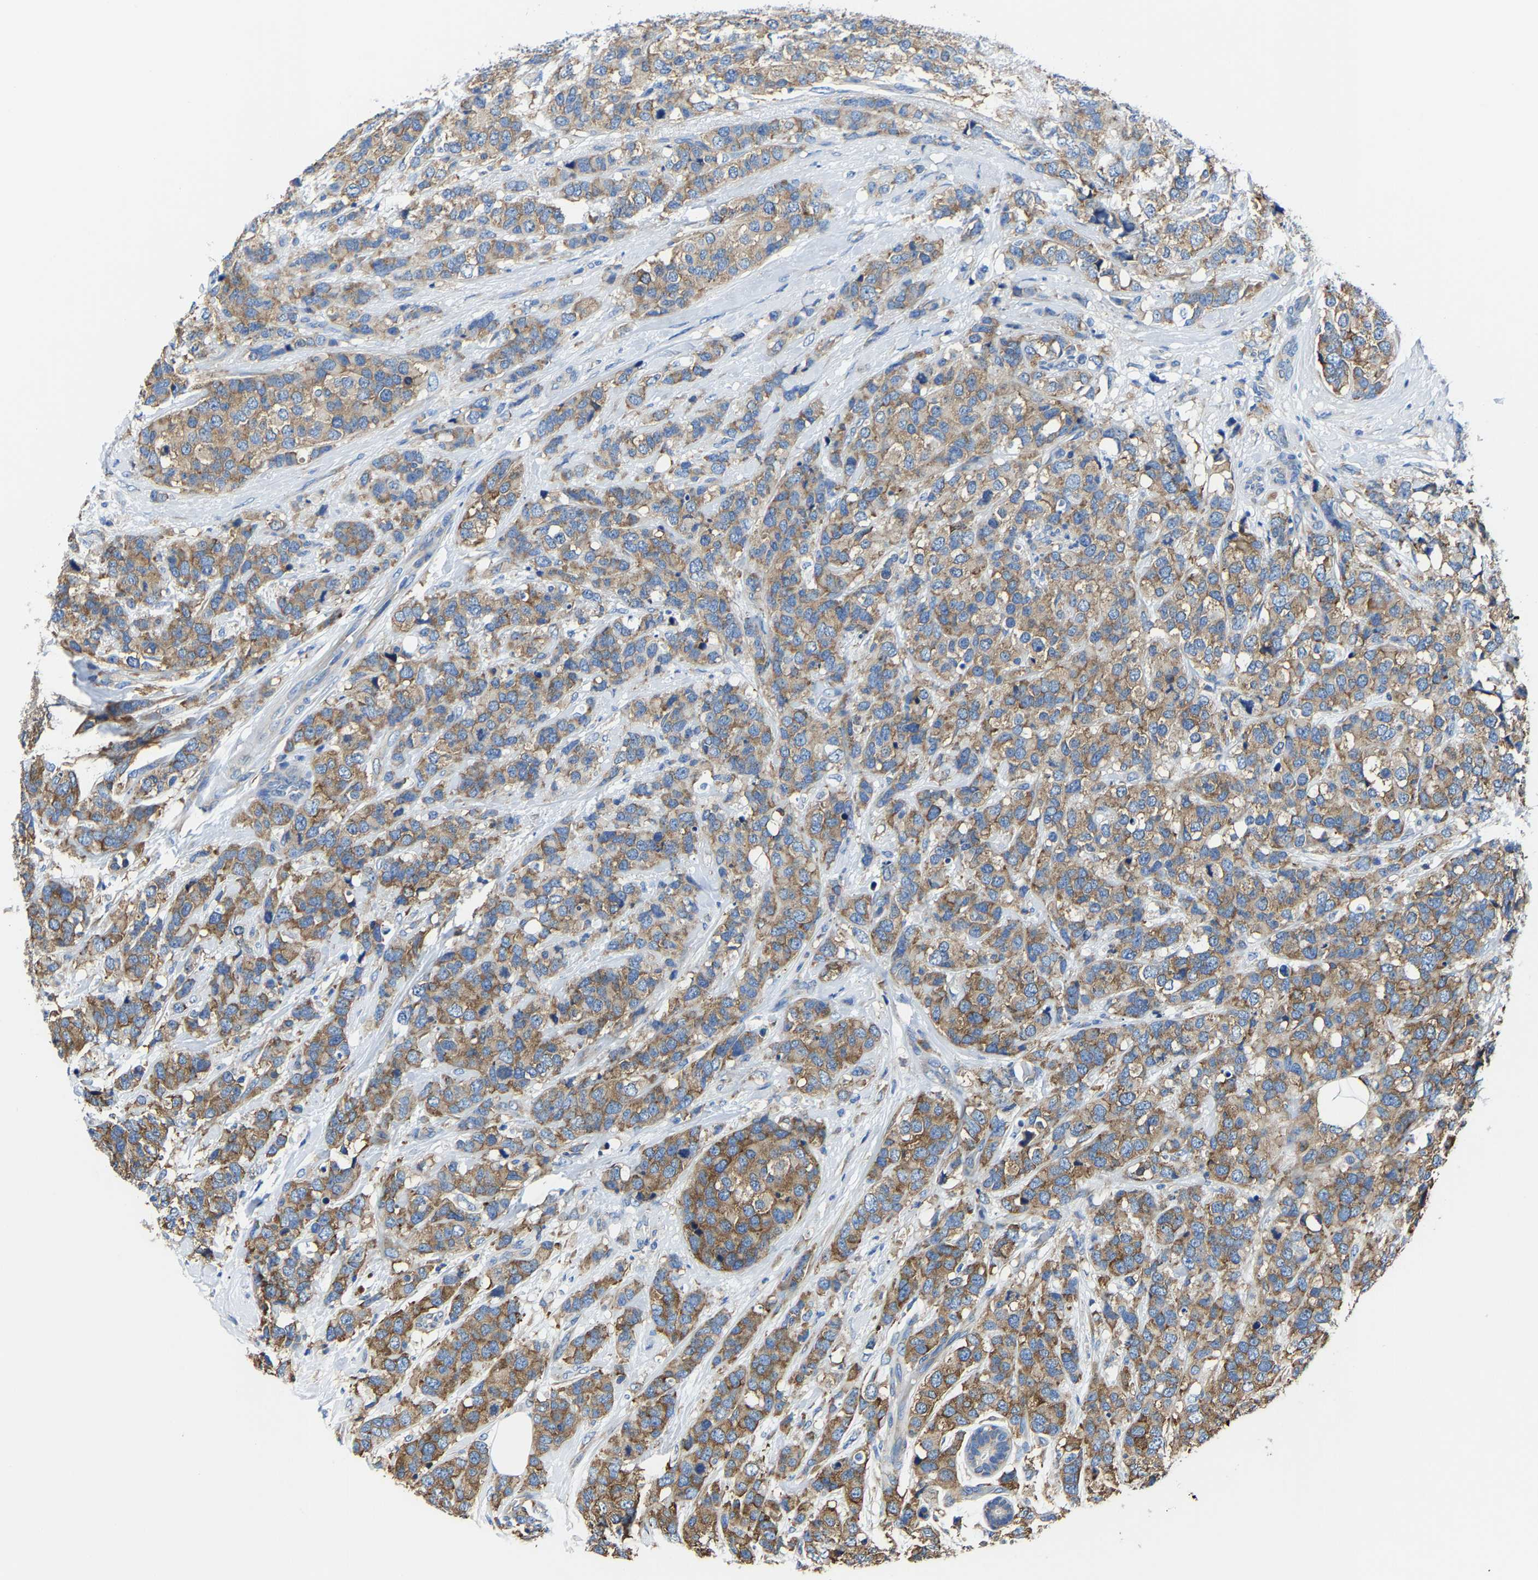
{"staining": {"intensity": "moderate", "quantity": ">75%", "location": "cytoplasmic/membranous"}, "tissue": "breast cancer", "cell_type": "Tumor cells", "image_type": "cancer", "snomed": [{"axis": "morphology", "description": "Lobular carcinoma"}, {"axis": "topography", "description": "Breast"}], "caption": "Breast lobular carcinoma stained with a brown dye exhibits moderate cytoplasmic/membranous positive expression in approximately >75% of tumor cells.", "gene": "G3BP2", "patient": {"sex": "female", "age": 59}}